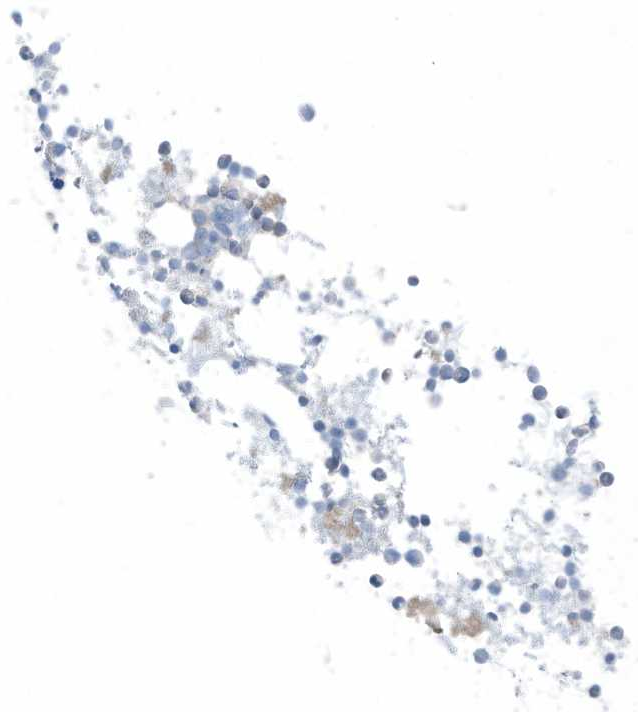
{"staining": {"intensity": "weak", "quantity": "<25%", "location": "cytoplasmic/membranous"}, "tissue": "bone marrow", "cell_type": "Hematopoietic cells", "image_type": "normal", "snomed": [{"axis": "morphology", "description": "Normal tissue, NOS"}, {"axis": "topography", "description": "Bone marrow"}], "caption": "This is an immunohistochemistry (IHC) image of benign bone marrow. There is no expression in hematopoietic cells.", "gene": "ZNF846", "patient": {"sex": "female", "age": 57}}